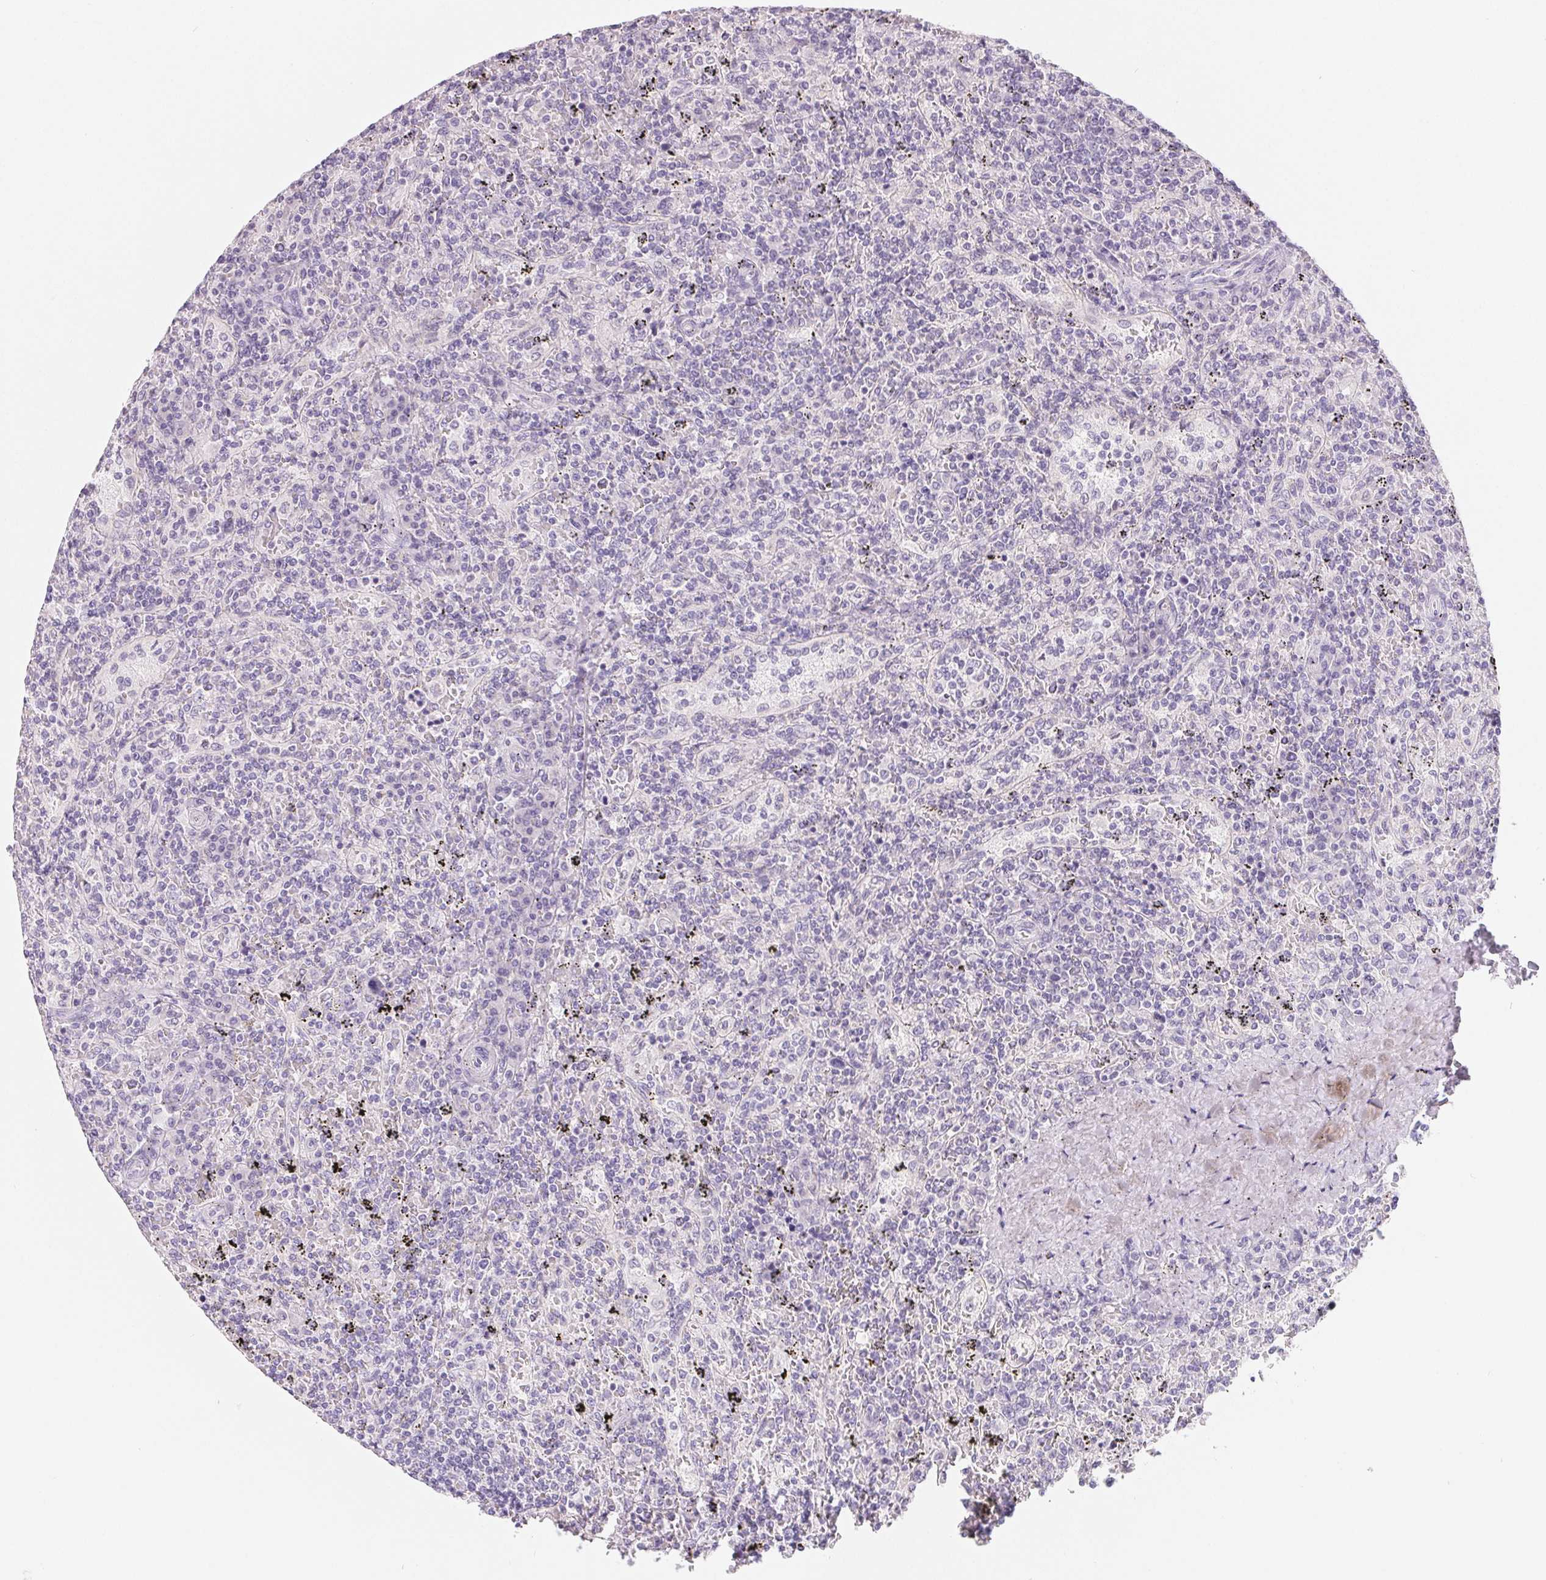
{"staining": {"intensity": "negative", "quantity": "none", "location": "none"}, "tissue": "lymphoma", "cell_type": "Tumor cells", "image_type": "cancer", "snomed": [{"axis": "morphology", "description": "Malignant lymphoma, non-Hodgkin's type, Low grade"}, {"axis": "topography", "description": "Spleen"}], "caption": "A histopathology image of low-grade malignant lymphoma, non-Hodgkin's type stained for a protein shows no brown staining in tumor cells.", "gene": "SPACA5B", "patient": {"sex": "male", "age": 62}}